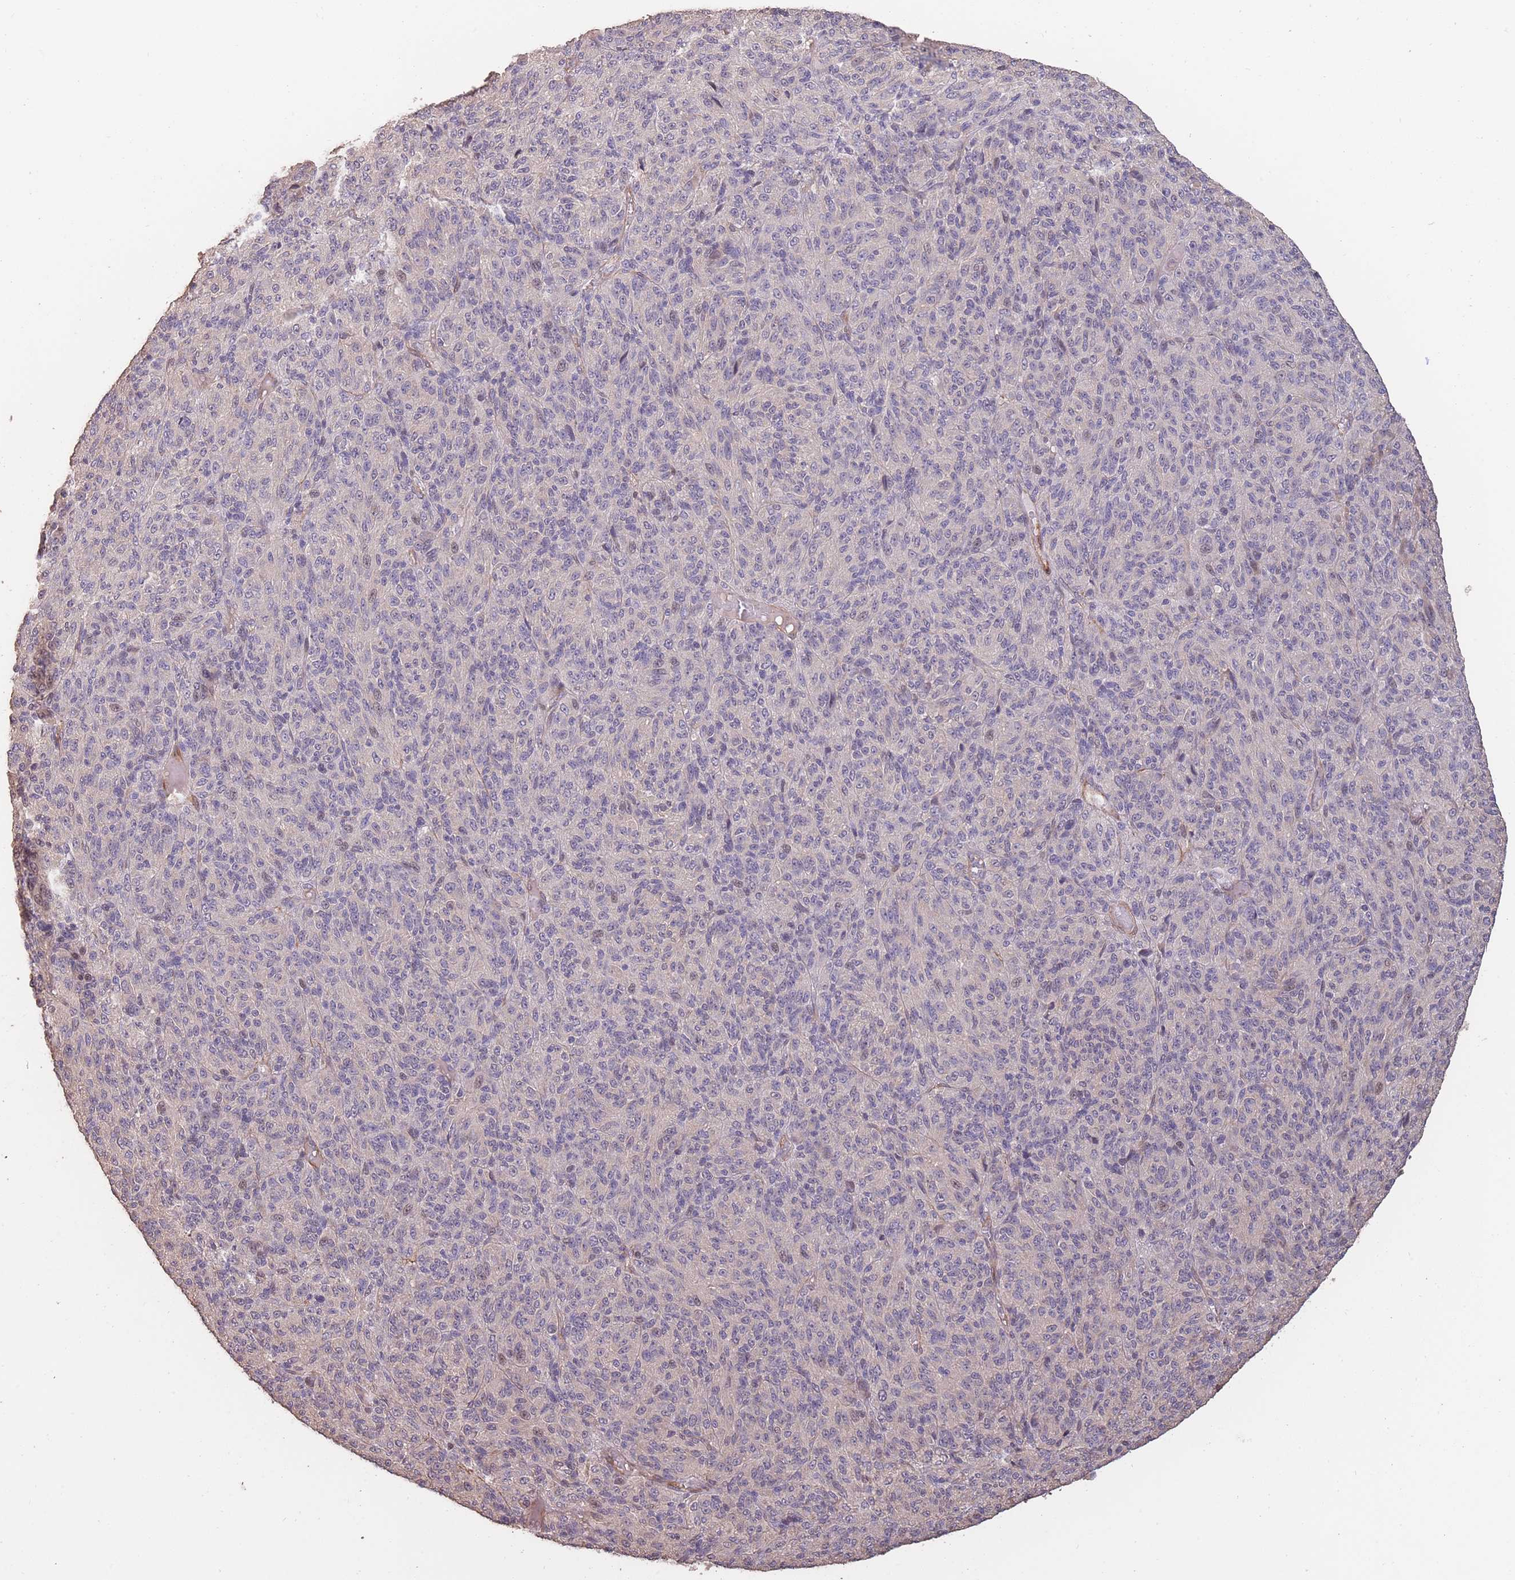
{"staining": {"intensity": "negative", "quantity": "none", "location": "none"}, "tissue": "melanoma", "cell_type": "Tumor cells", "image_type": "cancer", "snomed": [{"axis": "morphology", "description": "Malignant melanoma, Metastatic site"}, {"axis": "topography", "description": "Brain"}], "caption": "Tumor cells are negative for brown protein staining in malignant melanoma (metastatic site).", "gene": "NLRC4", "patient": {"sex": "female", "age": 56}}